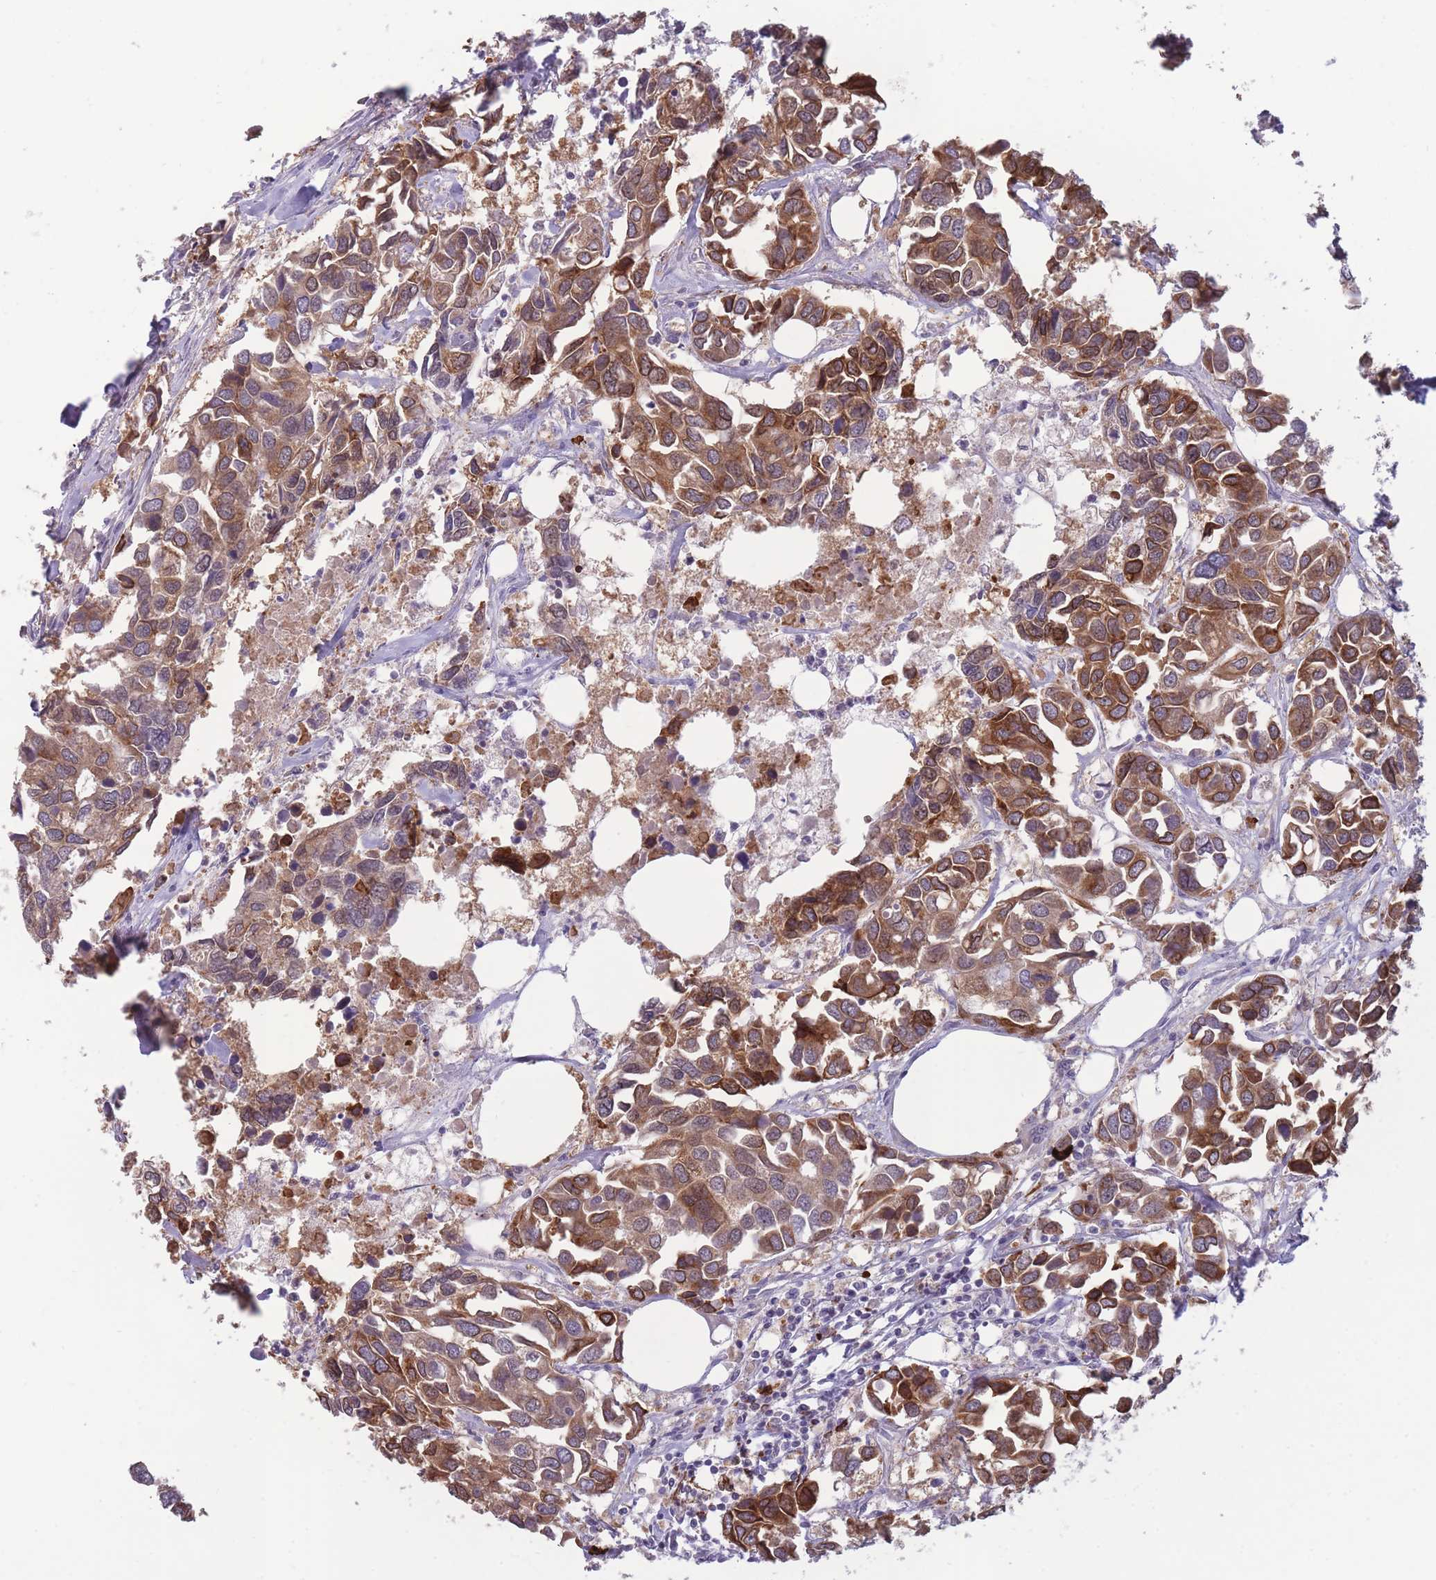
{"staining": {"intensity": "moderate", "quantity": ">75%", "location": "cytoplasmic/membranous"}, "tissue": "breast cancer", "cell_type": "Tumor cells", "image_type": "cancer", "snomed": [{"axis": "morphology", "description": "Duct carcinoma"}, {"axis": "topography", "description": "Breast"}], "caption": "Tumor cells show moderate cytoplasmic/membranous positivity in about >75% of cells in intraductal carcinoma (breast).", "gene": "TMEM121", "patient": {"sex": "female", "age": 83}}